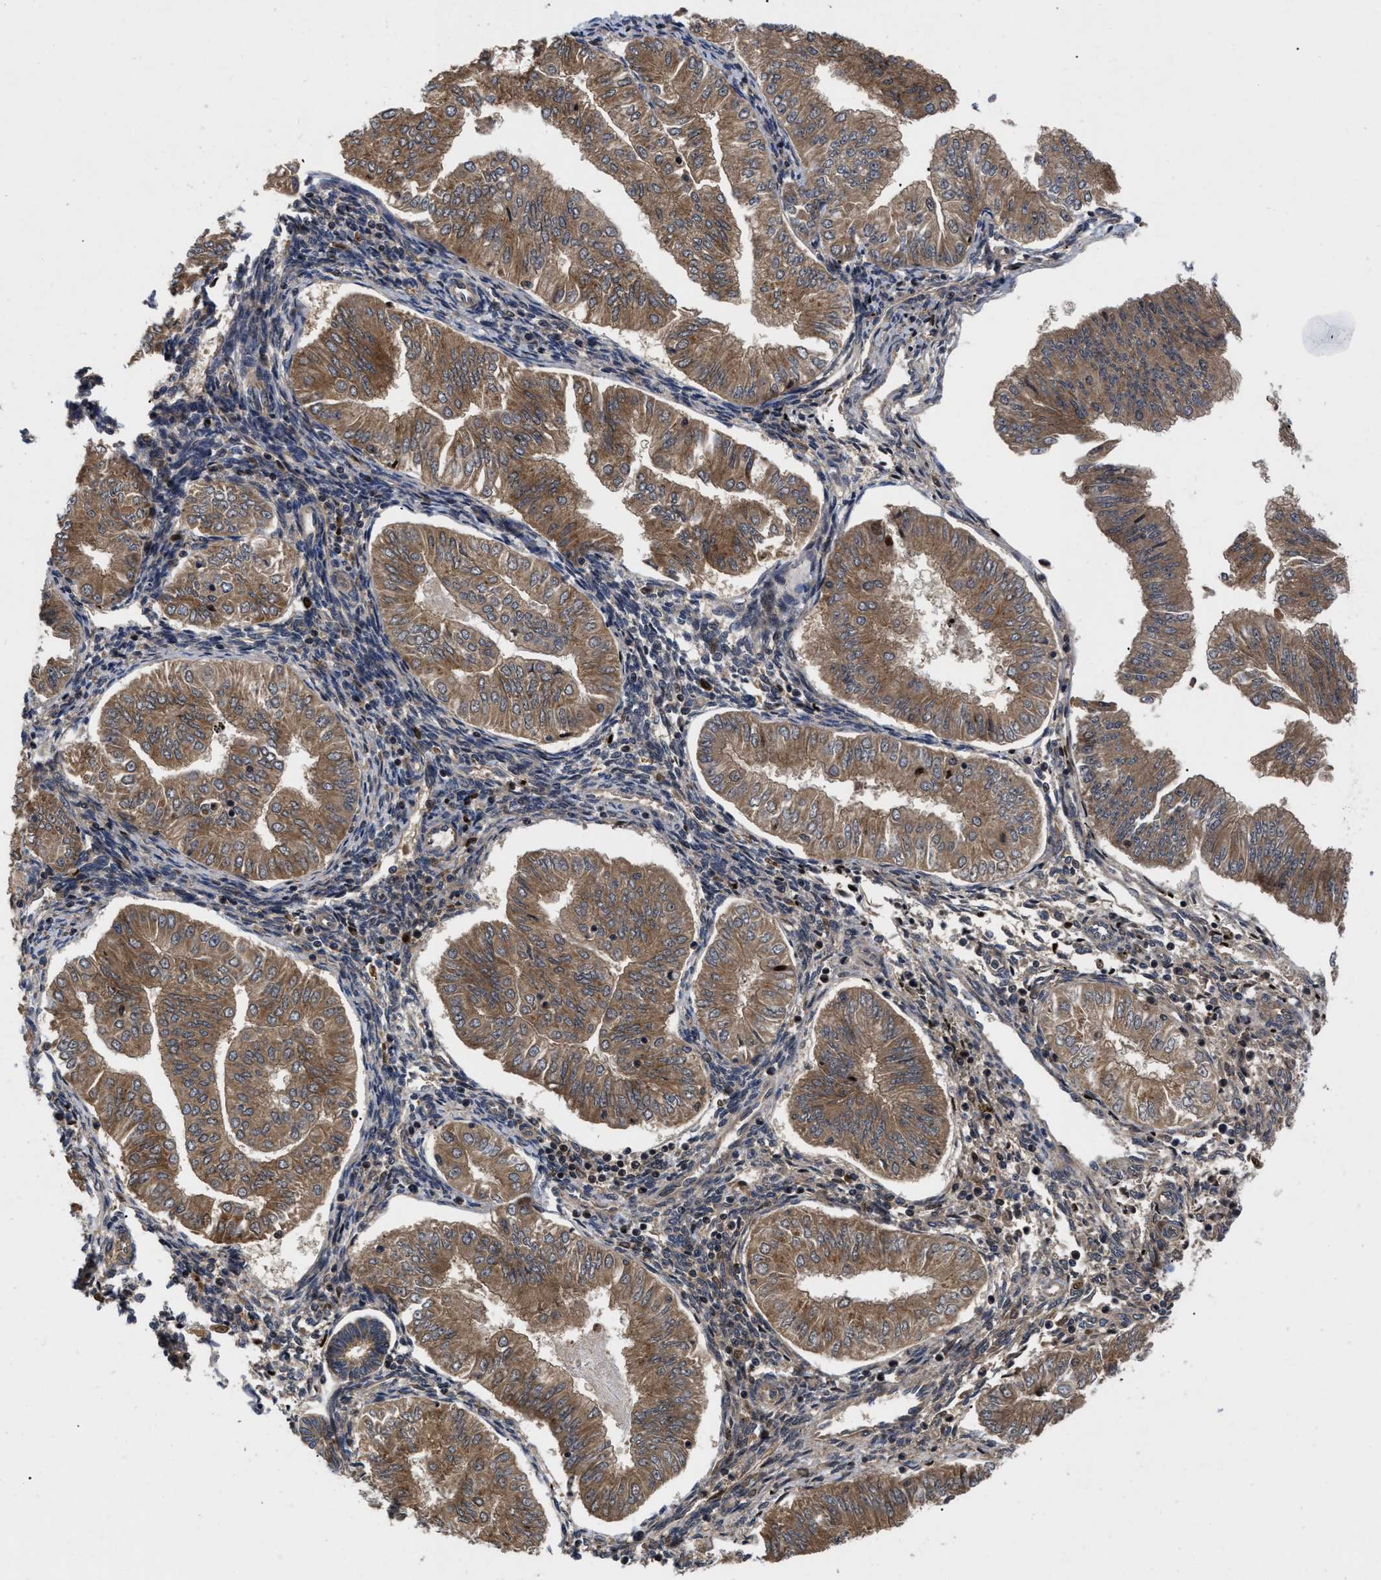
{"staining": {"intensity": "moderate", "quantity": ">75%", "location": "cytoplasmic/membranous"}, "tissue": "endometrial cancer", "cell_type": "Tumor cells", "image_type": "cancer", "snomed": [{"axis": "morphology", "description": "Normal tissue, NOS"}, {"axis": "morphology", "description": "Adenocarcinoma, NOS"}, {"axis": "topography", "description": "Endometrium"}], "caption": "DAB immunohistochemical staining of human endometrial cancer (adenocarcinoma) shows moderate cytoplasmic/membranous protein positivity in approximately >75% of tumor cells.", "gene": "FAM200A", "patient": {"sex": "female", "age": 53}}